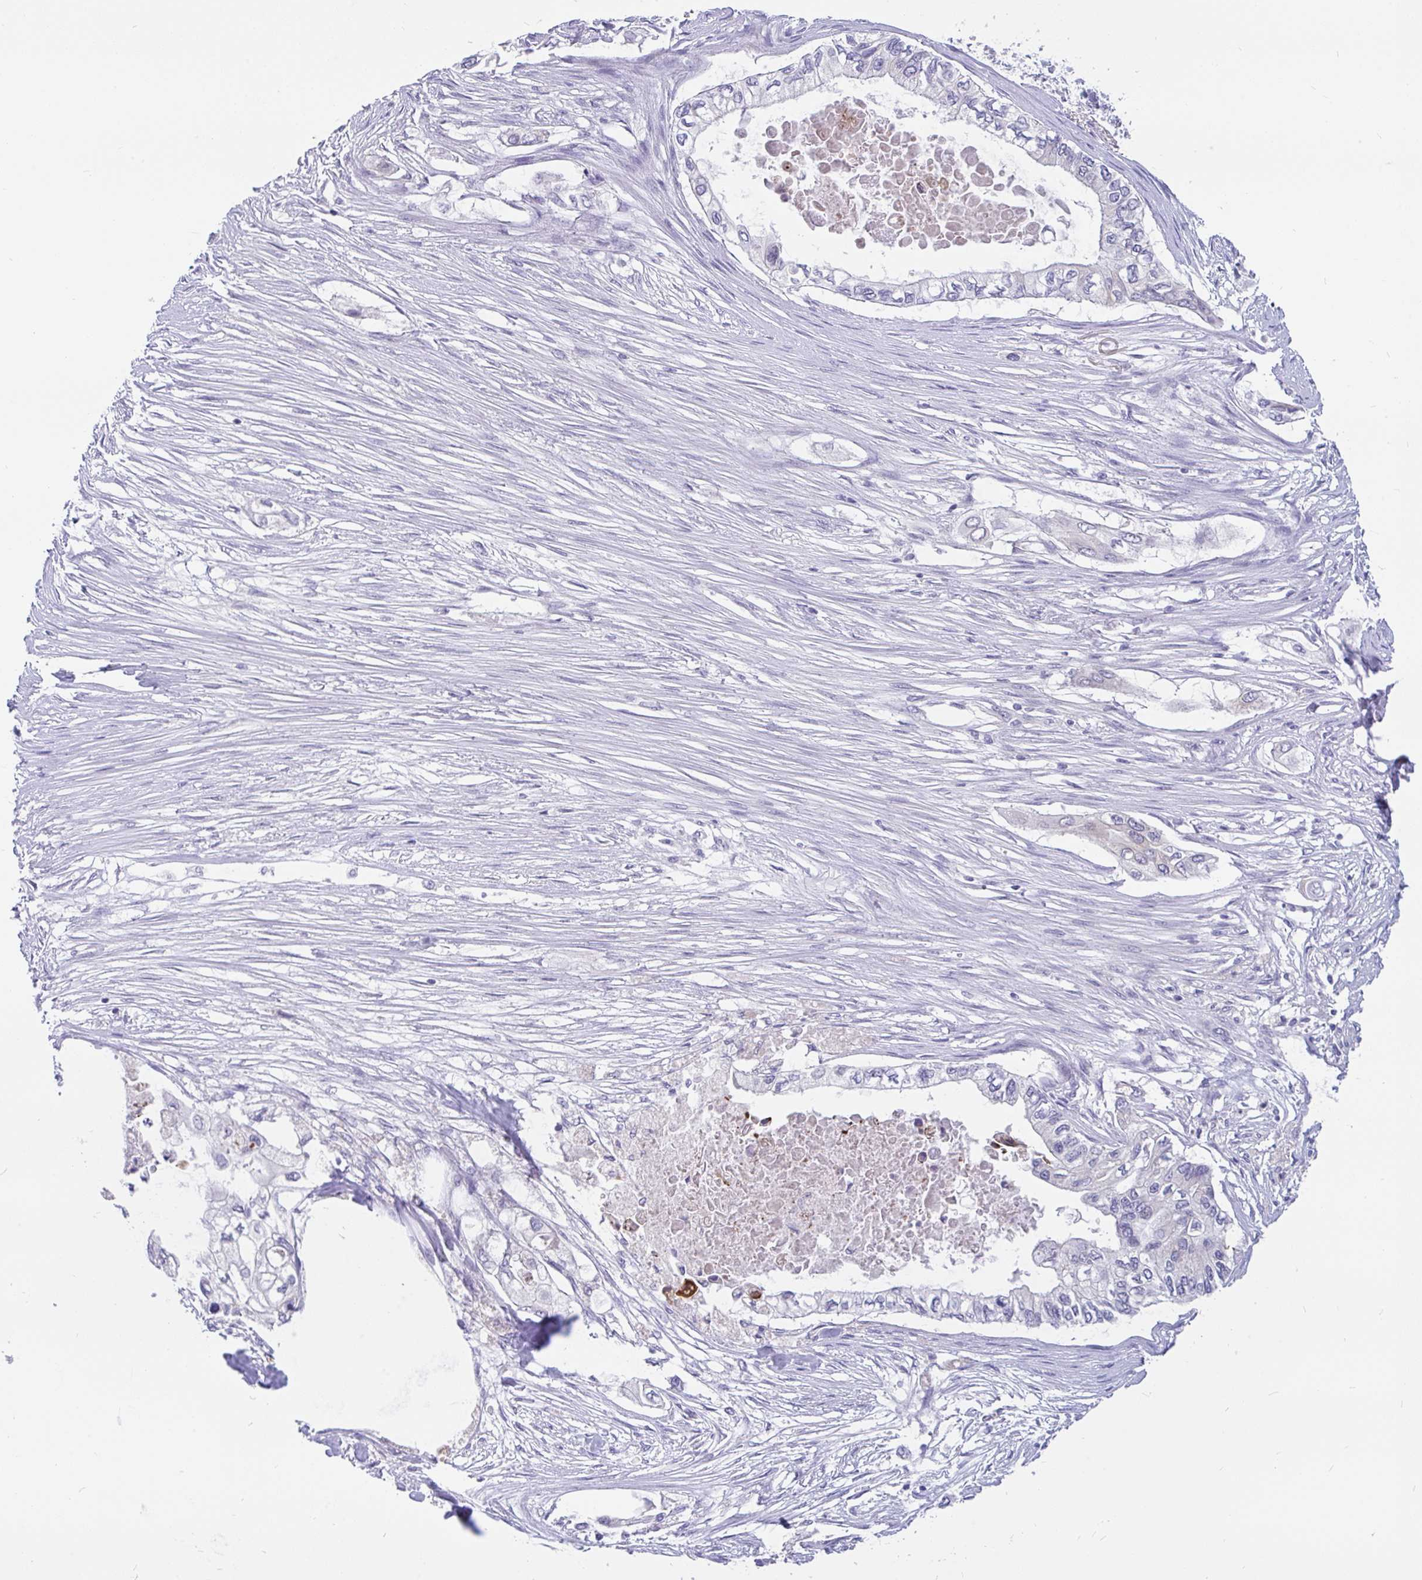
{"staining": {"intensity": "negative", "quantity": "none", "location": "none"}, "tissue": "pancreatic cancer", "cell_type": "Tumor cells", "image_type": "cancer", "snomed": [{"axis": "morphology", "description": "Adenocarcinoma, NOS"}, {"axis": "topography", "description": "Pancreas"}], "caption": "This is an IHC image of human pancreatic cancer (adenocarcinoma). There is no positivity in tumor cells.", "gene": "KIAA2013", "patient": {"sex": "female", "age": 63}}